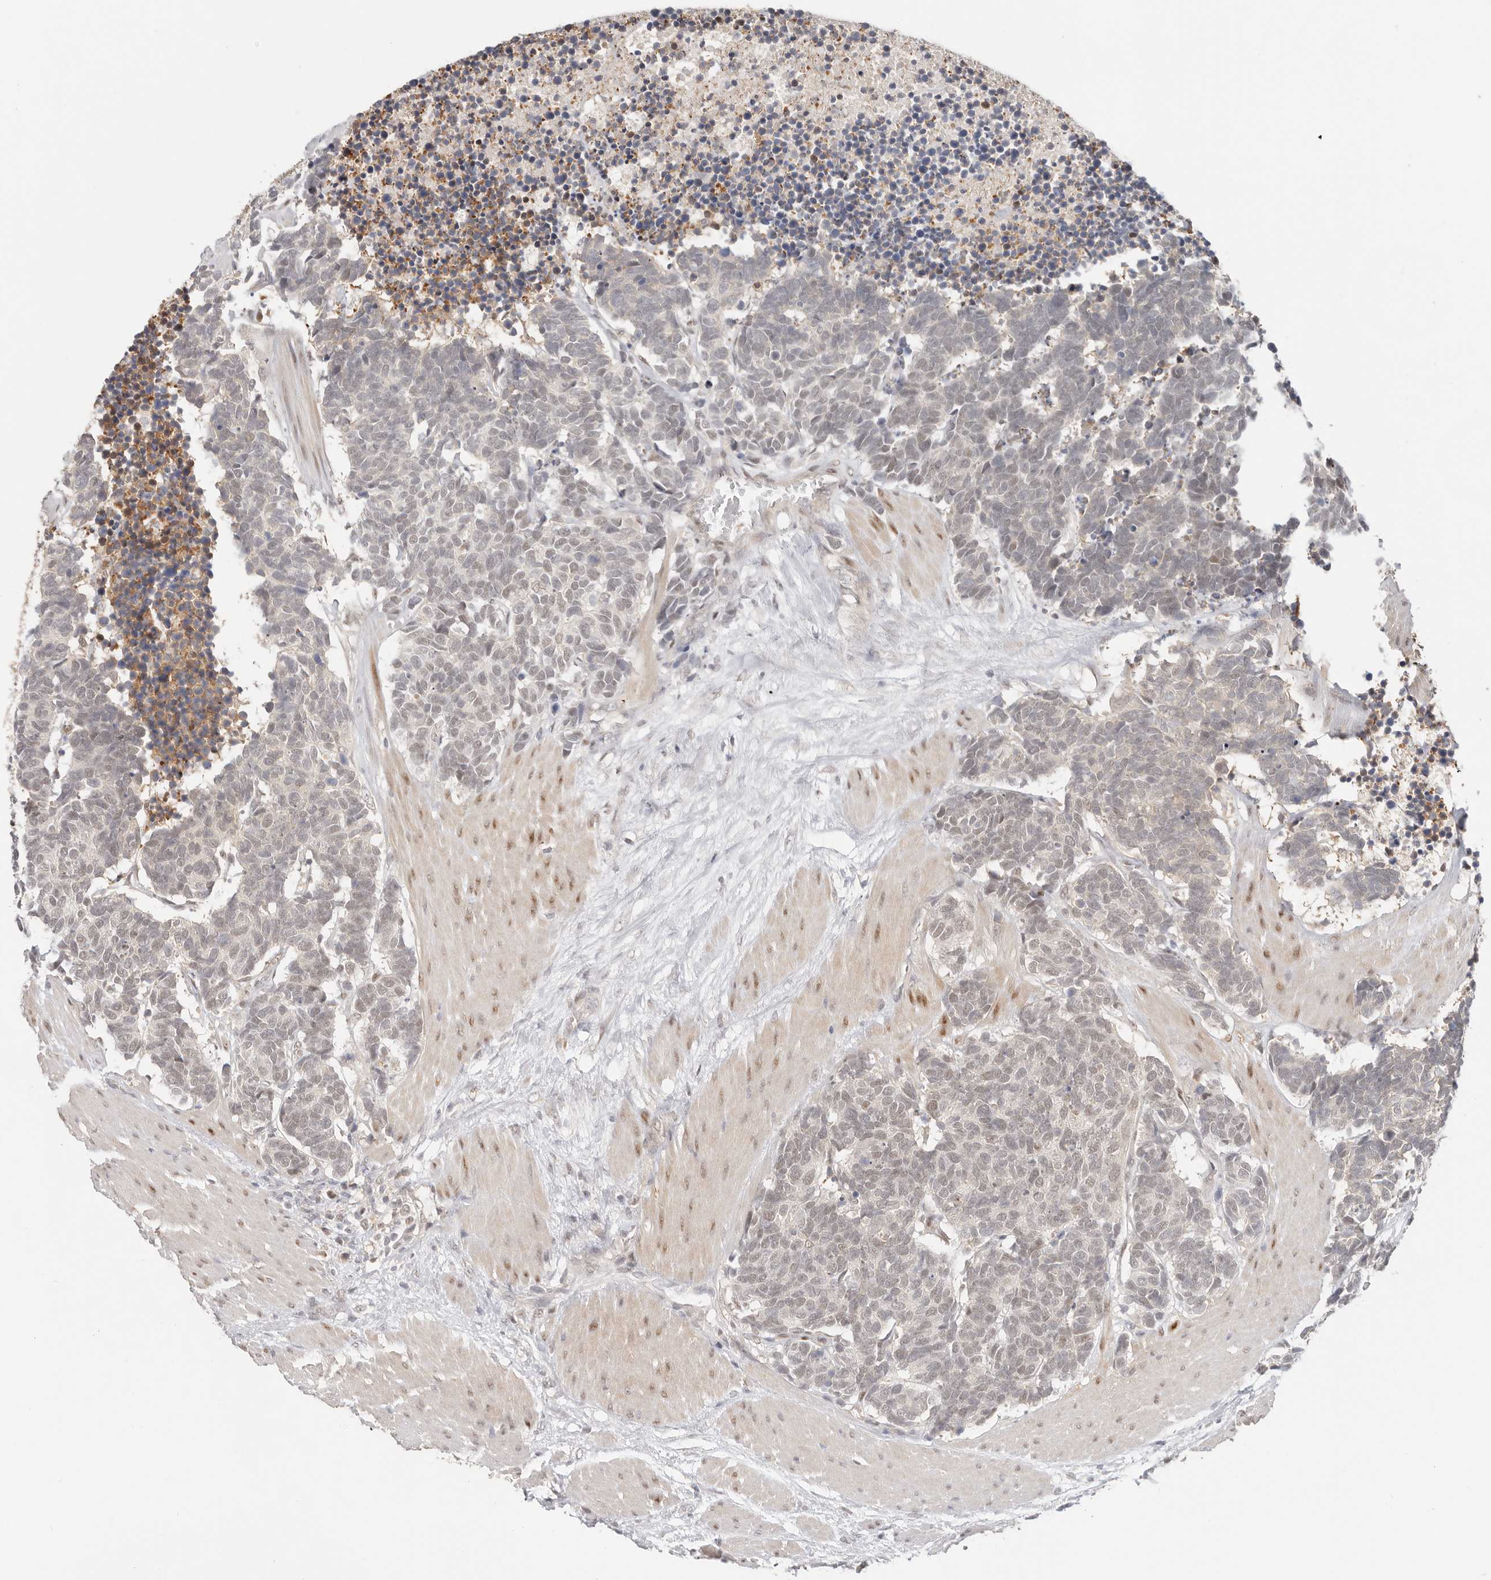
{"staining": {"intensity": "negative", "quantity": "none", "location": "none"}, "tissue": "carcinoid", "cell_type": "Tumor cells", "image_type": "cancer", "snomed": [{"axis": "morphology", "description": "Carcinoma, NOS"}, {"axis": "morphology", "description": "Carcinoid, malignant, NOS"}, {"axis": "topography", "description": "Urinary bladder"}], "caption": "Tumor cells show no significant protein staining in carcinoid.", "gene": "LARP7", "patient": {"sex": "male", "age": 57}}